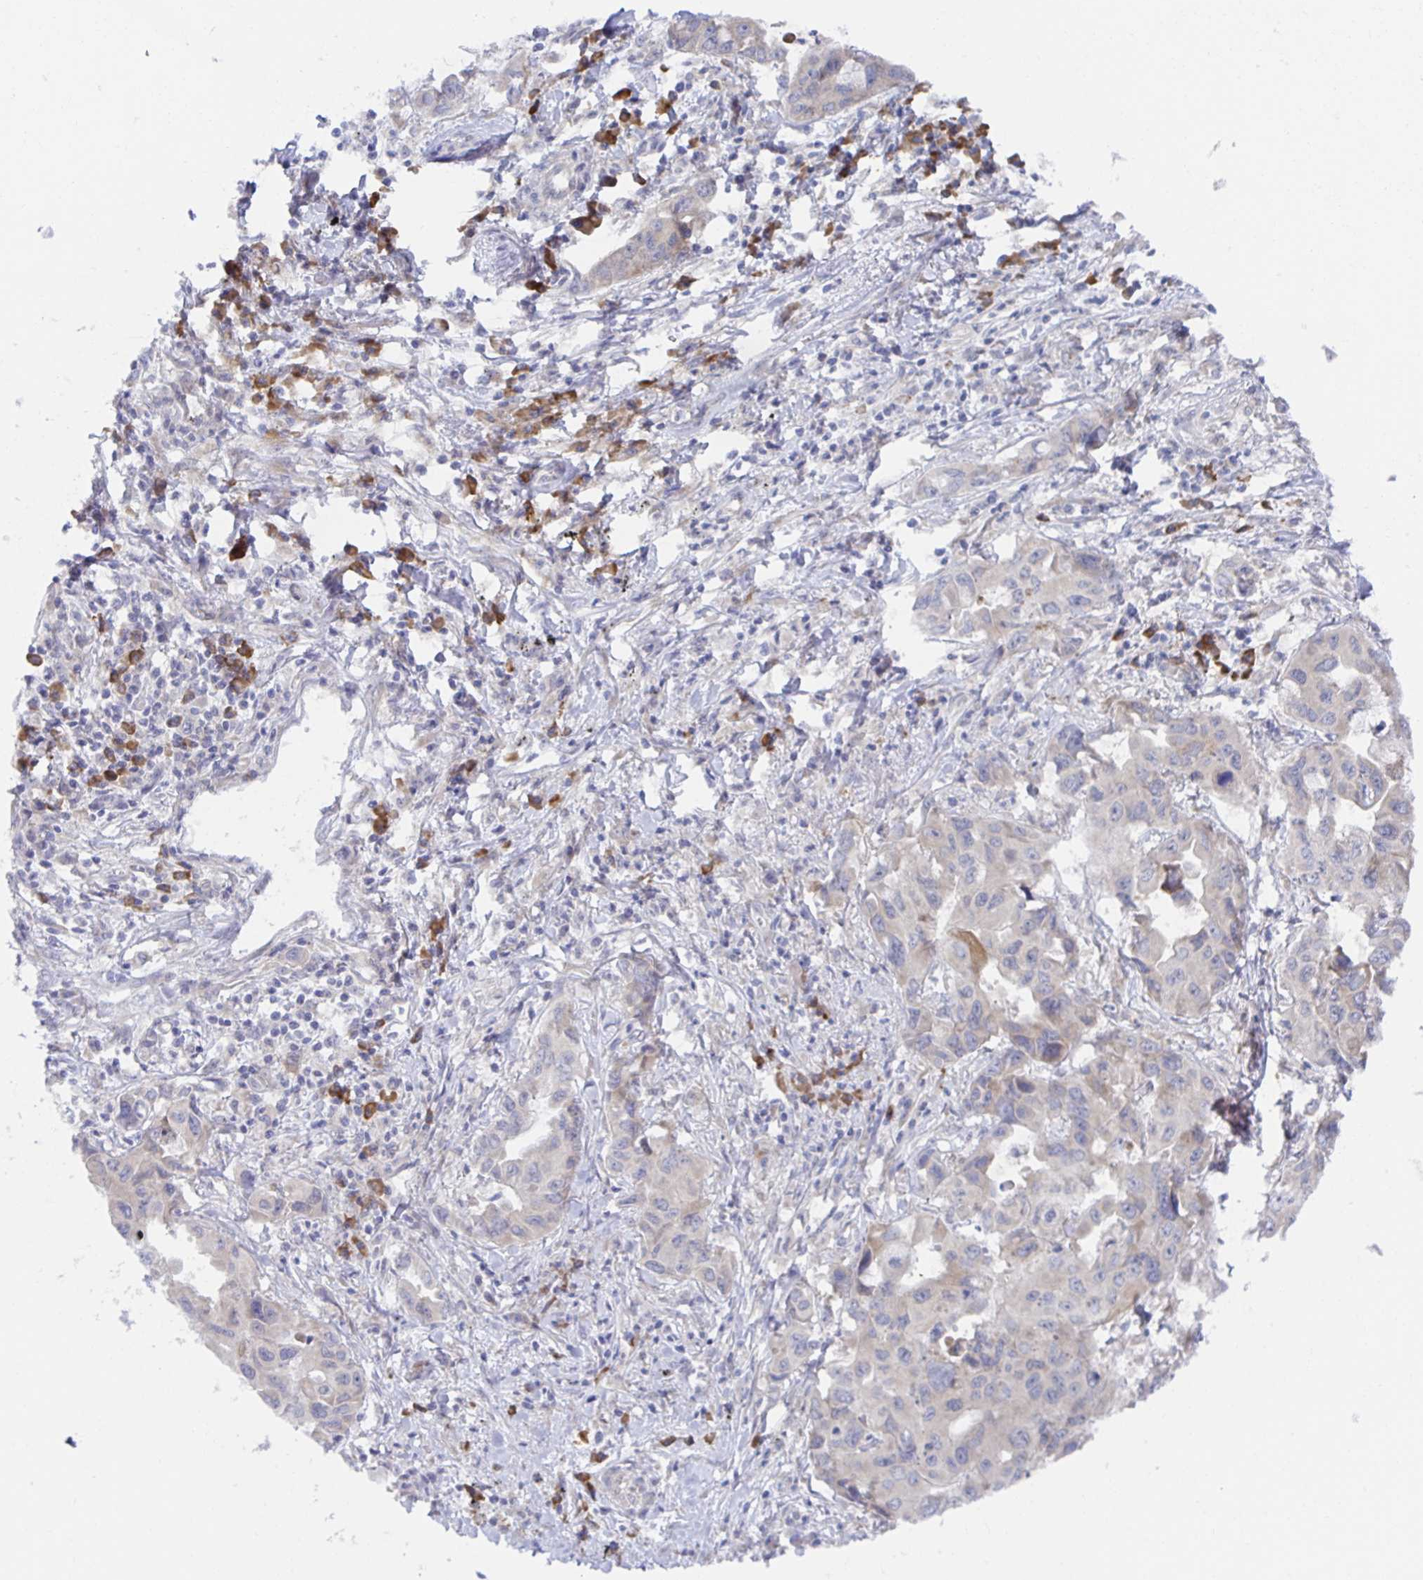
{"staining": {"intensity": "negative", "quantity": "none", "location": "none"}, "tissue": "lung cancer", "cell_type": "Tumor cells", "image_type": "cancer", "snomed": [{"axis": "morphology", "description": "Adenocarcinoma, NOS"}, {"axis": "topography", "description": "Lung"}], "caption": "Image shows no protein expression in tumor cells of lung cancer (adenocarcinoma) tissue.", "gene": "BAD", "patient": {"sex": "male", "age": 64}}